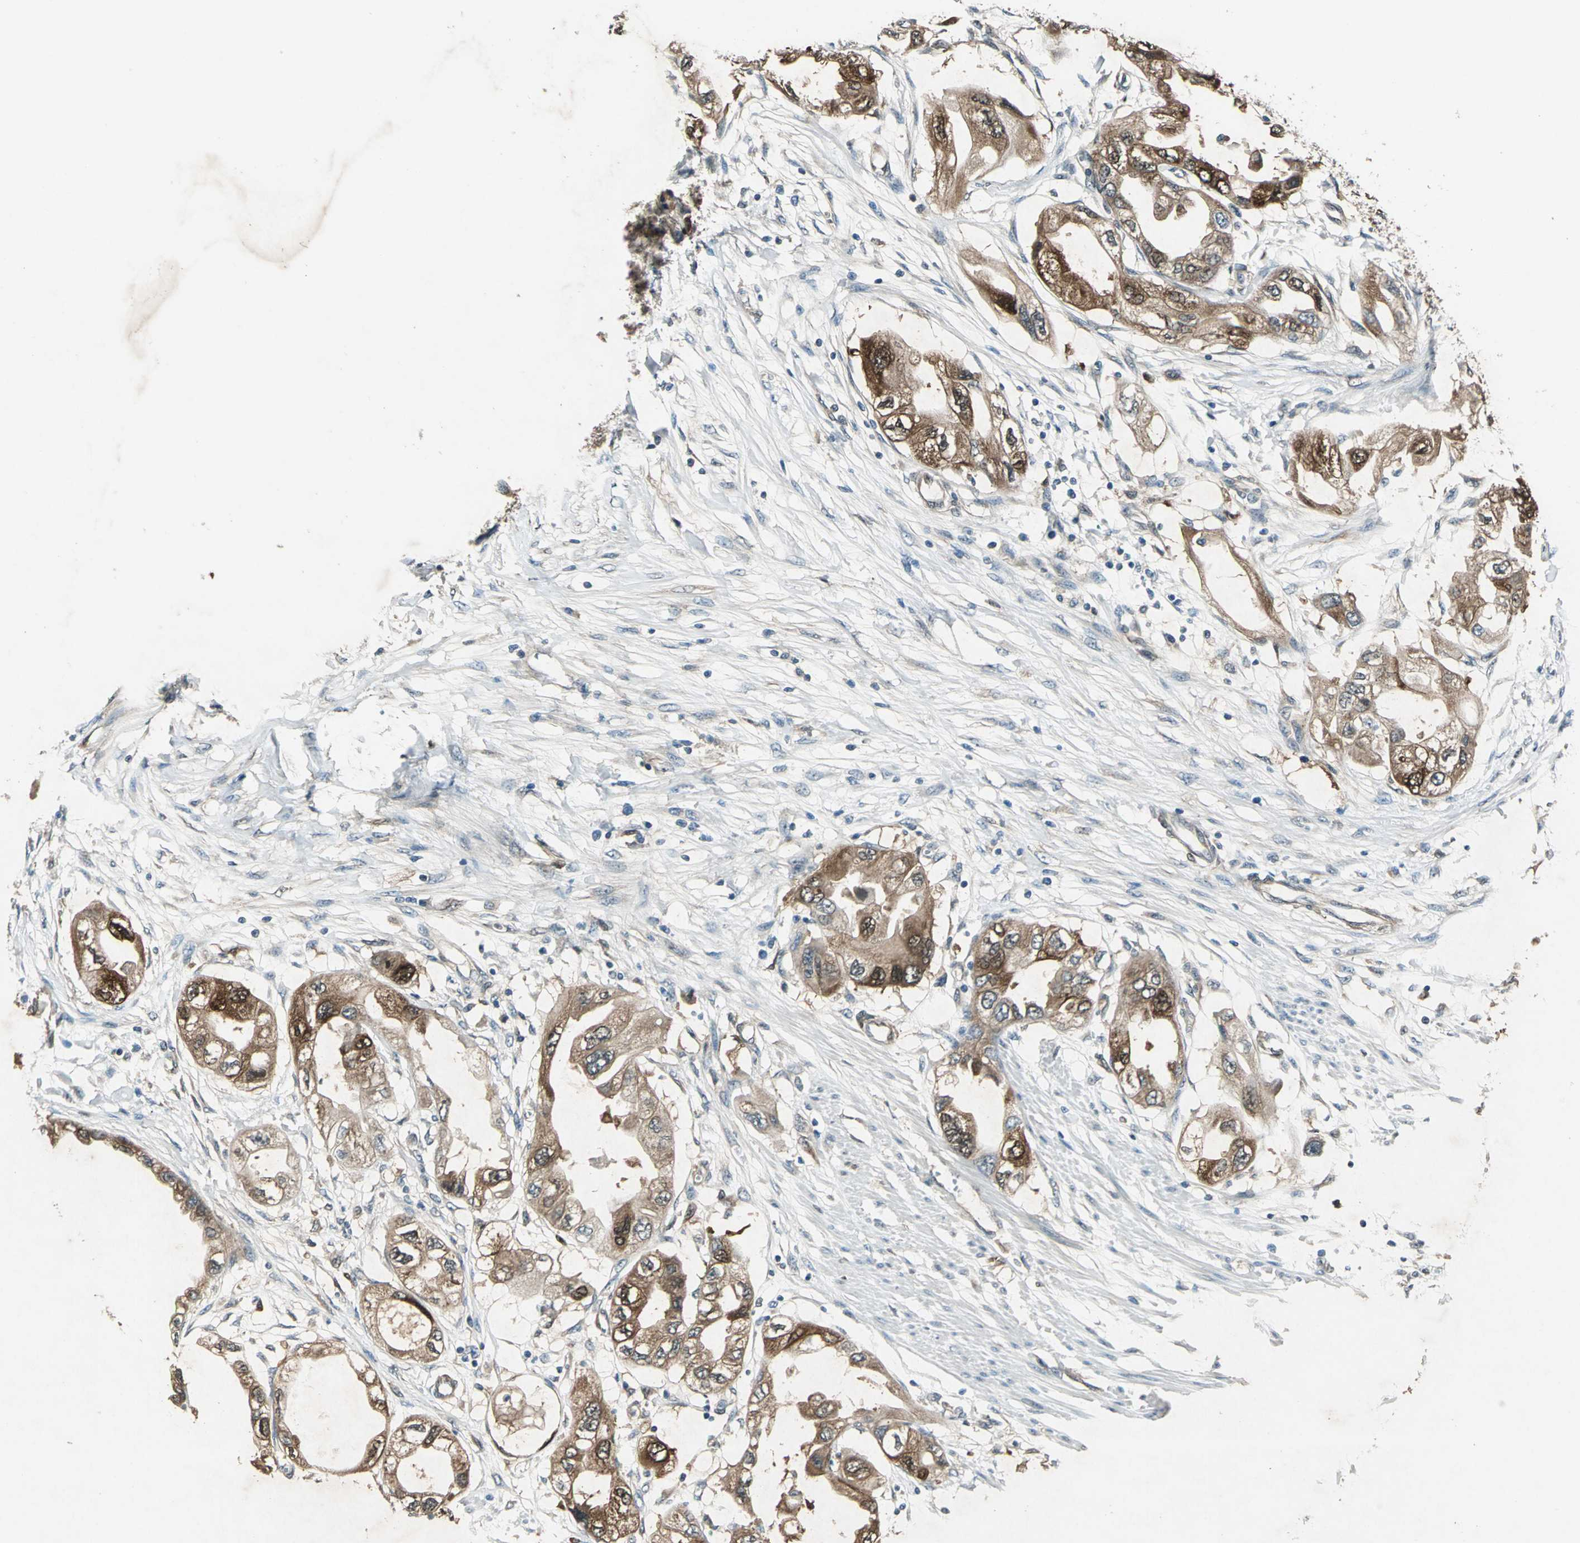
{"staining": {"intensity": "moderate", "quantity": ">75%", "location": "cytoplasmic/membranous"}, "tissue": "endometrial cancer", "cell_type": "Tumor cells", "image_type": "cancer", "snomed": [{"axis": "morphology", "description": "Adenocarcinoma, NOS"}, {"axis": "topography", "description": "Endometrium"}], "caption": "IHC micrograph of neoplastic tissue: endometrial adenocarcinoma stained using immunohistochemistry (IHC) exhibits medium levels of moderate protein expression localized specifically in the cytoplasmic/membranous of tumor cells, appearing as a cytoplasmic/membranous brown color.", "gene": "RRM2B", "patient": {"sex": "female", "age": 67}}